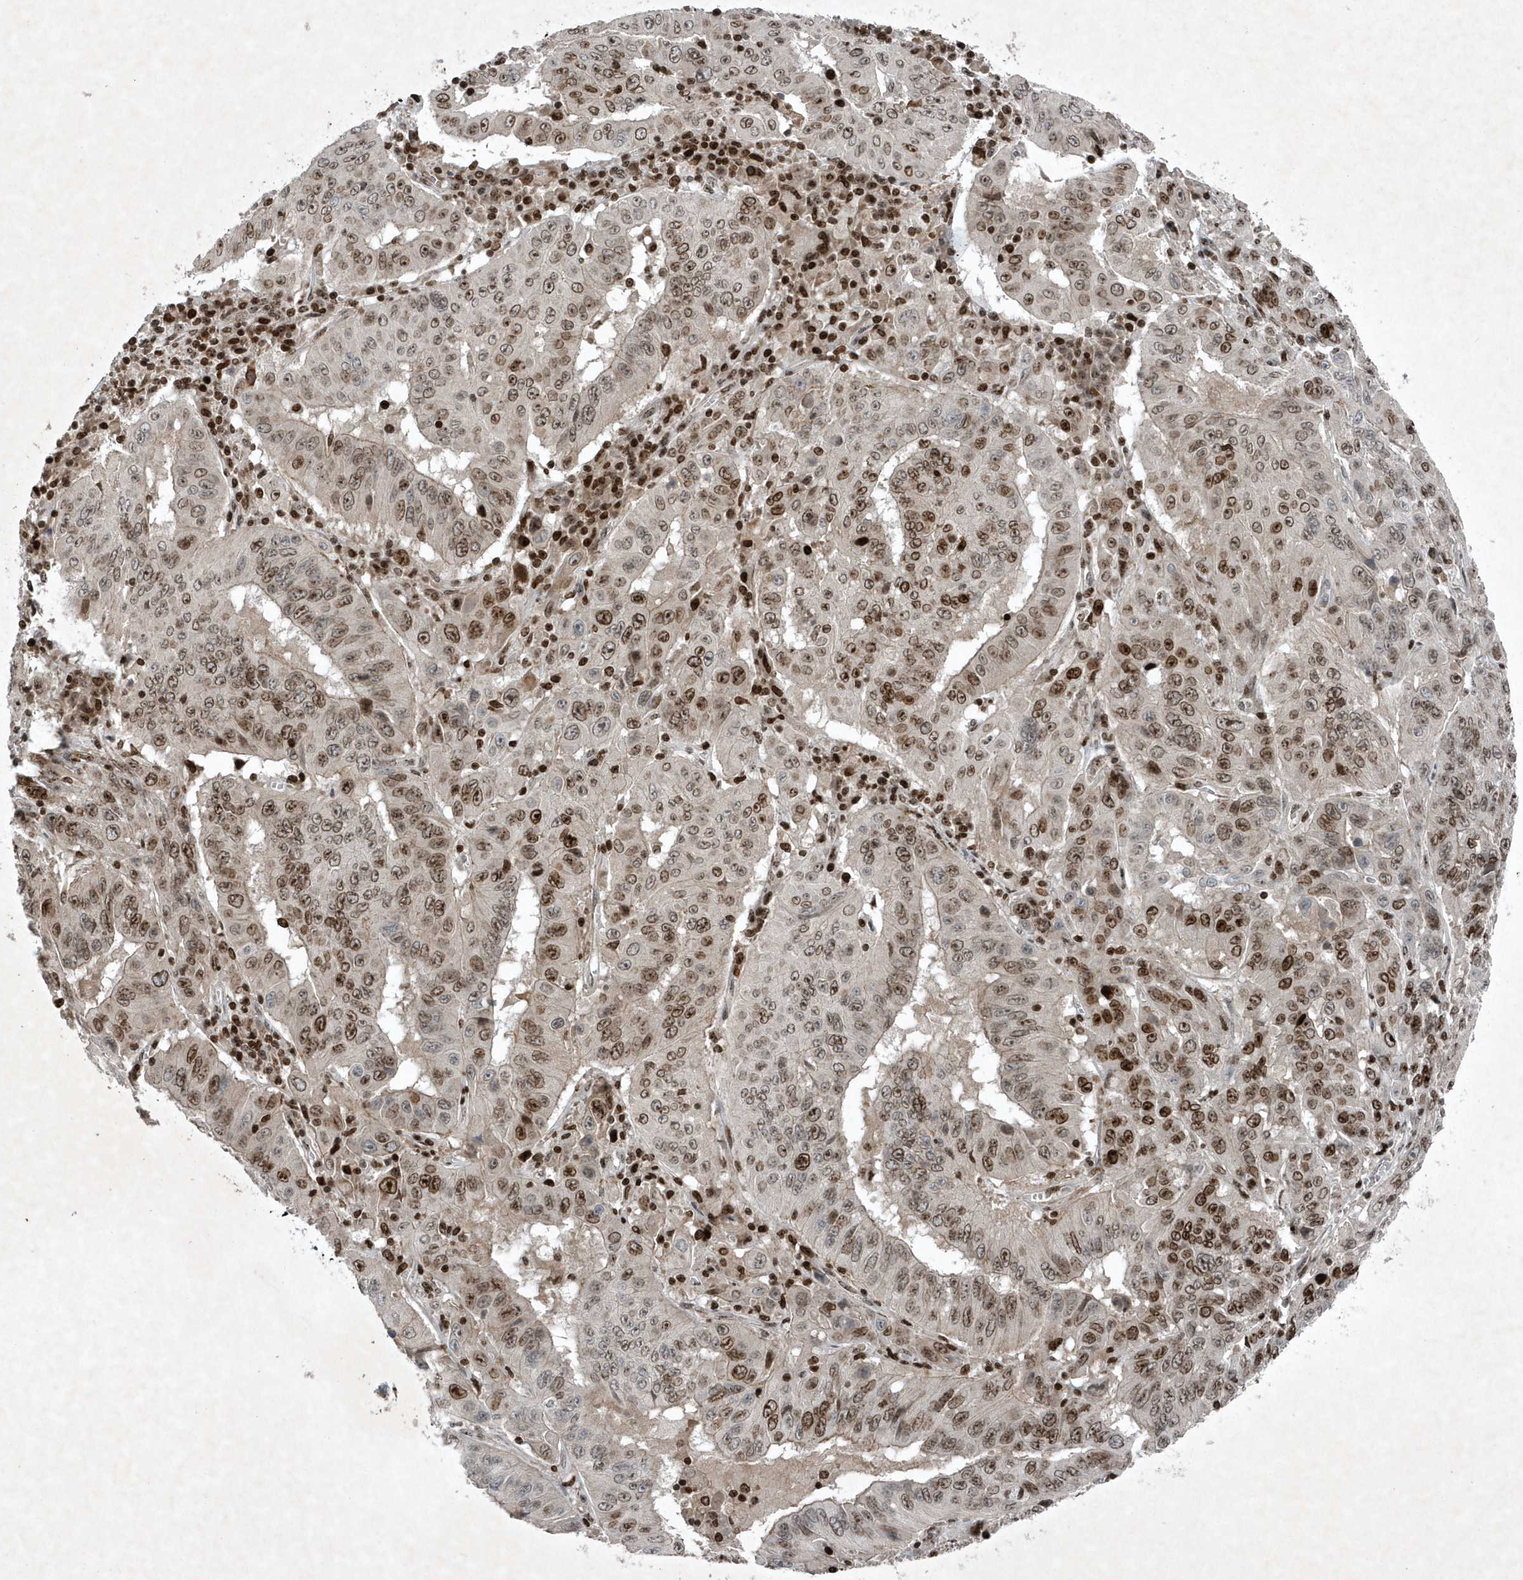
{"staining": {"intensity": "moderate", "quantity": ">75%", "location": "nuclear"}, "tissue": "pancreatic cancer", "cell_type": "Tumor cells", "image_type": "cancer", "snomed": [{"axis": "morphology", "description": "Adenocarcinoma, NOS"}, {"axis": "topography", "description": "Pancreas"}], "caption": "A high-resolution image shows IHC staining of pancreatic cancer, which exhibits moderate nuclear positivity in approximately >75% of tumor cells.", "gene": "QTRT2", "patient": {"sex": "male", "age": 63}}